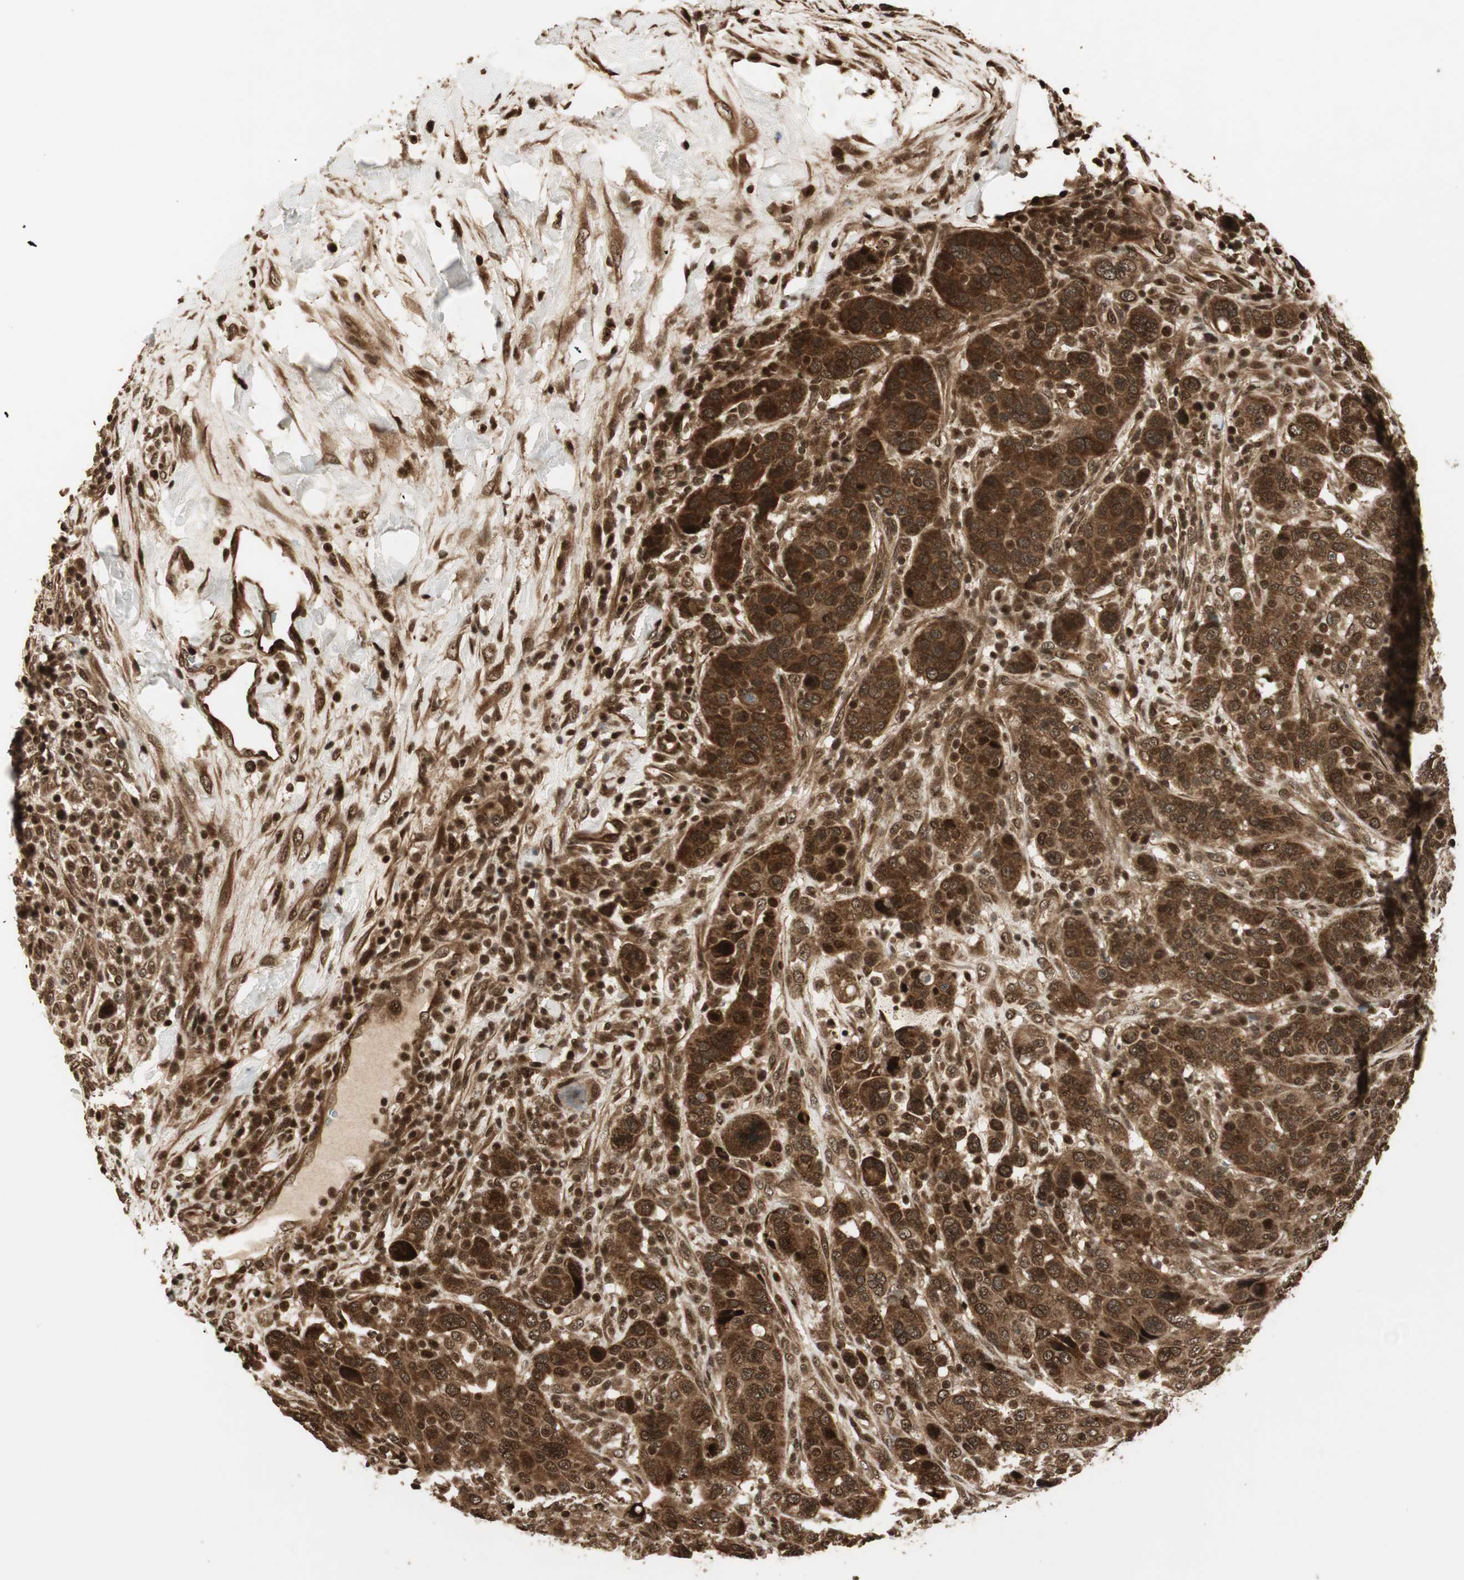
{"staining": {"intensity": "strong", "quantity": ">75%", "location": "cytoplasmic/membranous,nuclear"}, "tissue": "breast cancer", "cell_type": "Tumor cells", "image_type": "cancer", "snomed": [{"axis": "morphology", "description": "Duct carcinoma"}, {"axis": "topography", "description": "Breast"}], "caption": "The photomicrograph reveals a brown stain indicating the presence of a protein in the cytoplasmic/membranous and nuclear of tumor cells in invasive ductal carcinoma (breast).", "gene": "RPA3", "patient": {"sex": "female", "age": 37}}